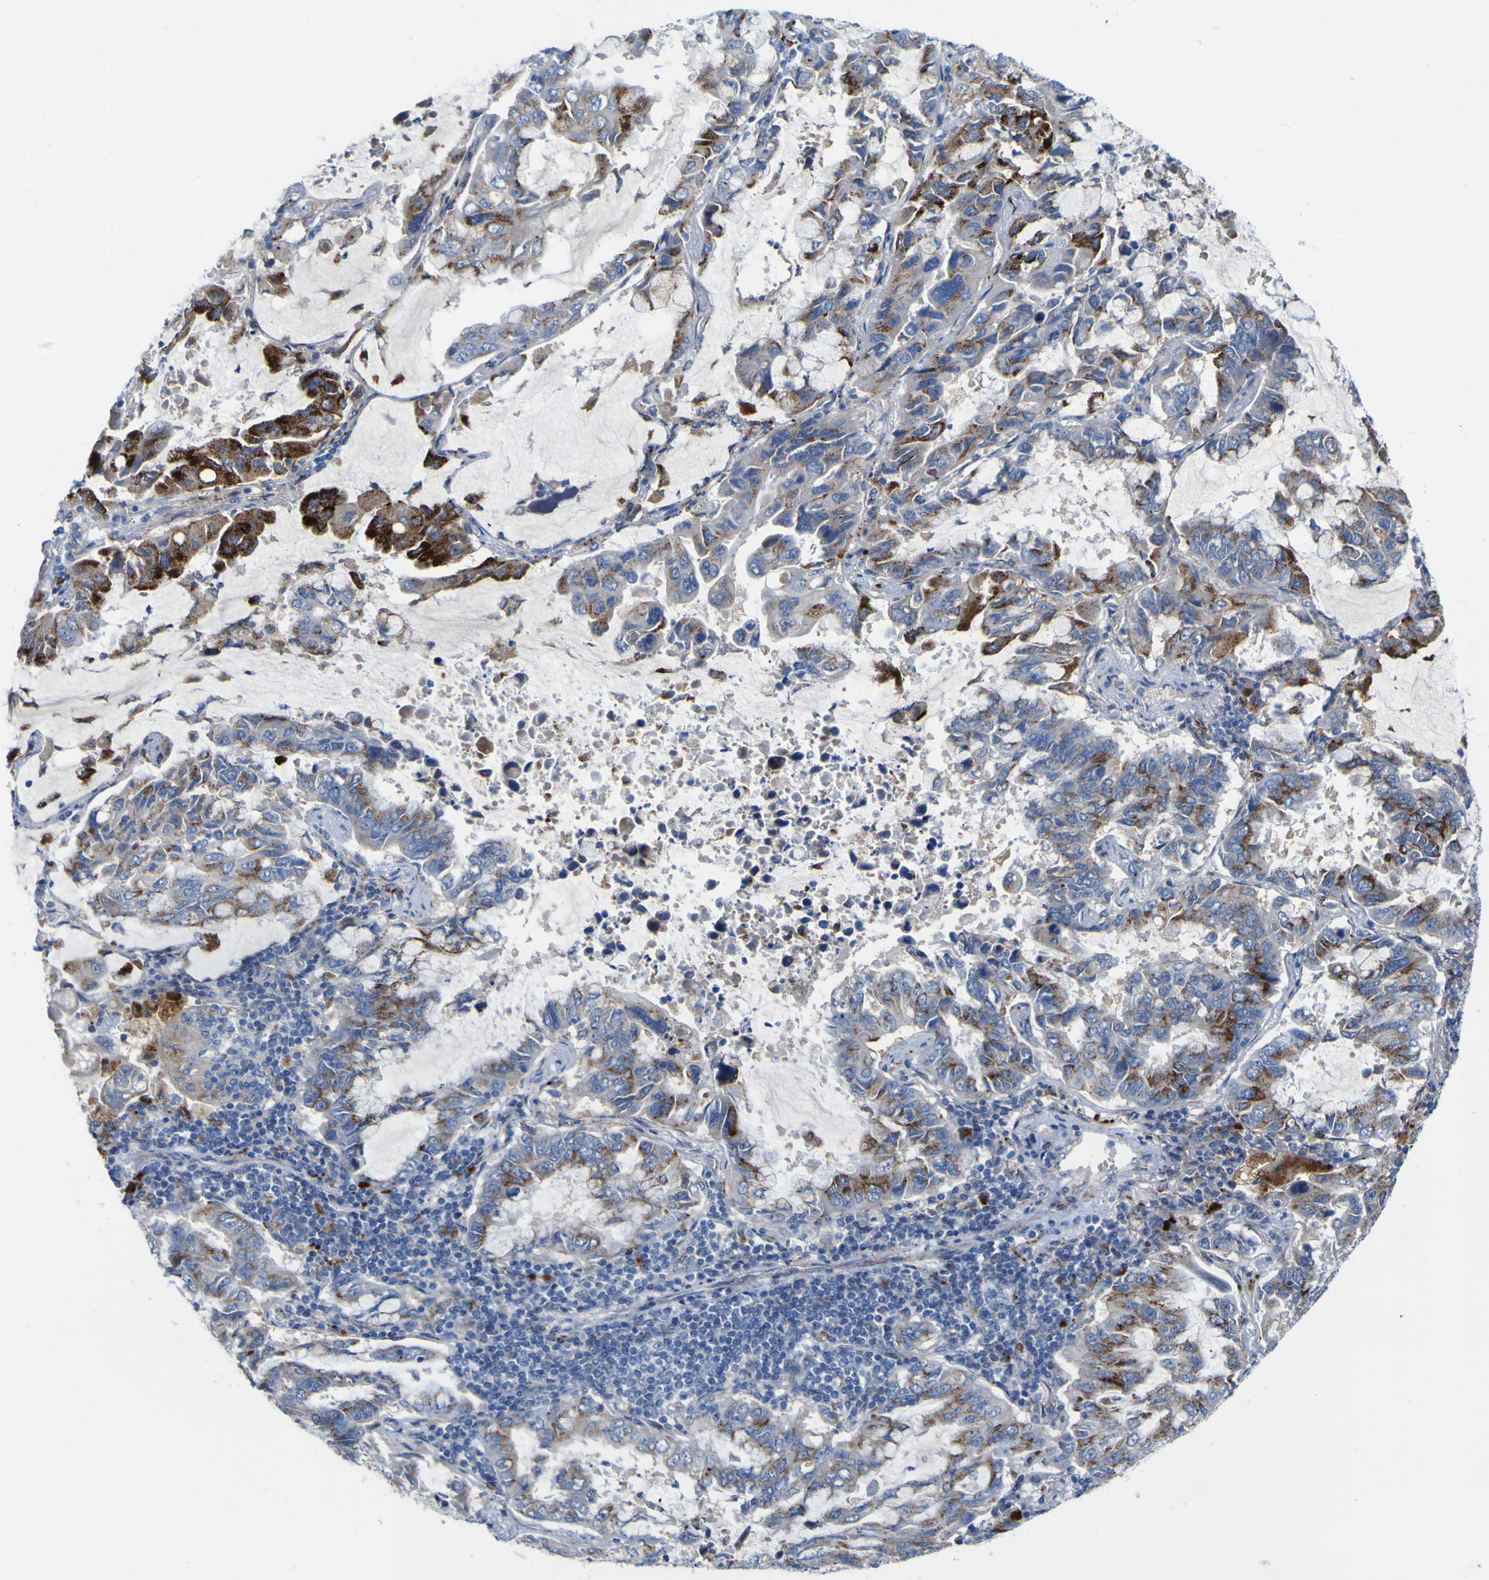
{"staining": {"intensity": "strong", "quantity": "25%-75%", "location": "cytoplasmic/membranous"}, "tissue": "lung cancer", "cell_type": "Tumor cells", "image_type": "cancer", "snomed": [{"axis": "morphology", "description": "Adenocarcinoma, NOS"}, {"axis": "topography", "description": "Lung"}], "caption": "Strong cytoplasmic/membranous expression is seen in about 25%-75% of tumor cells in lung adenocarcinoma.", "gene": "PTPRF", "patient": {"sex": "male", "age": 64}}